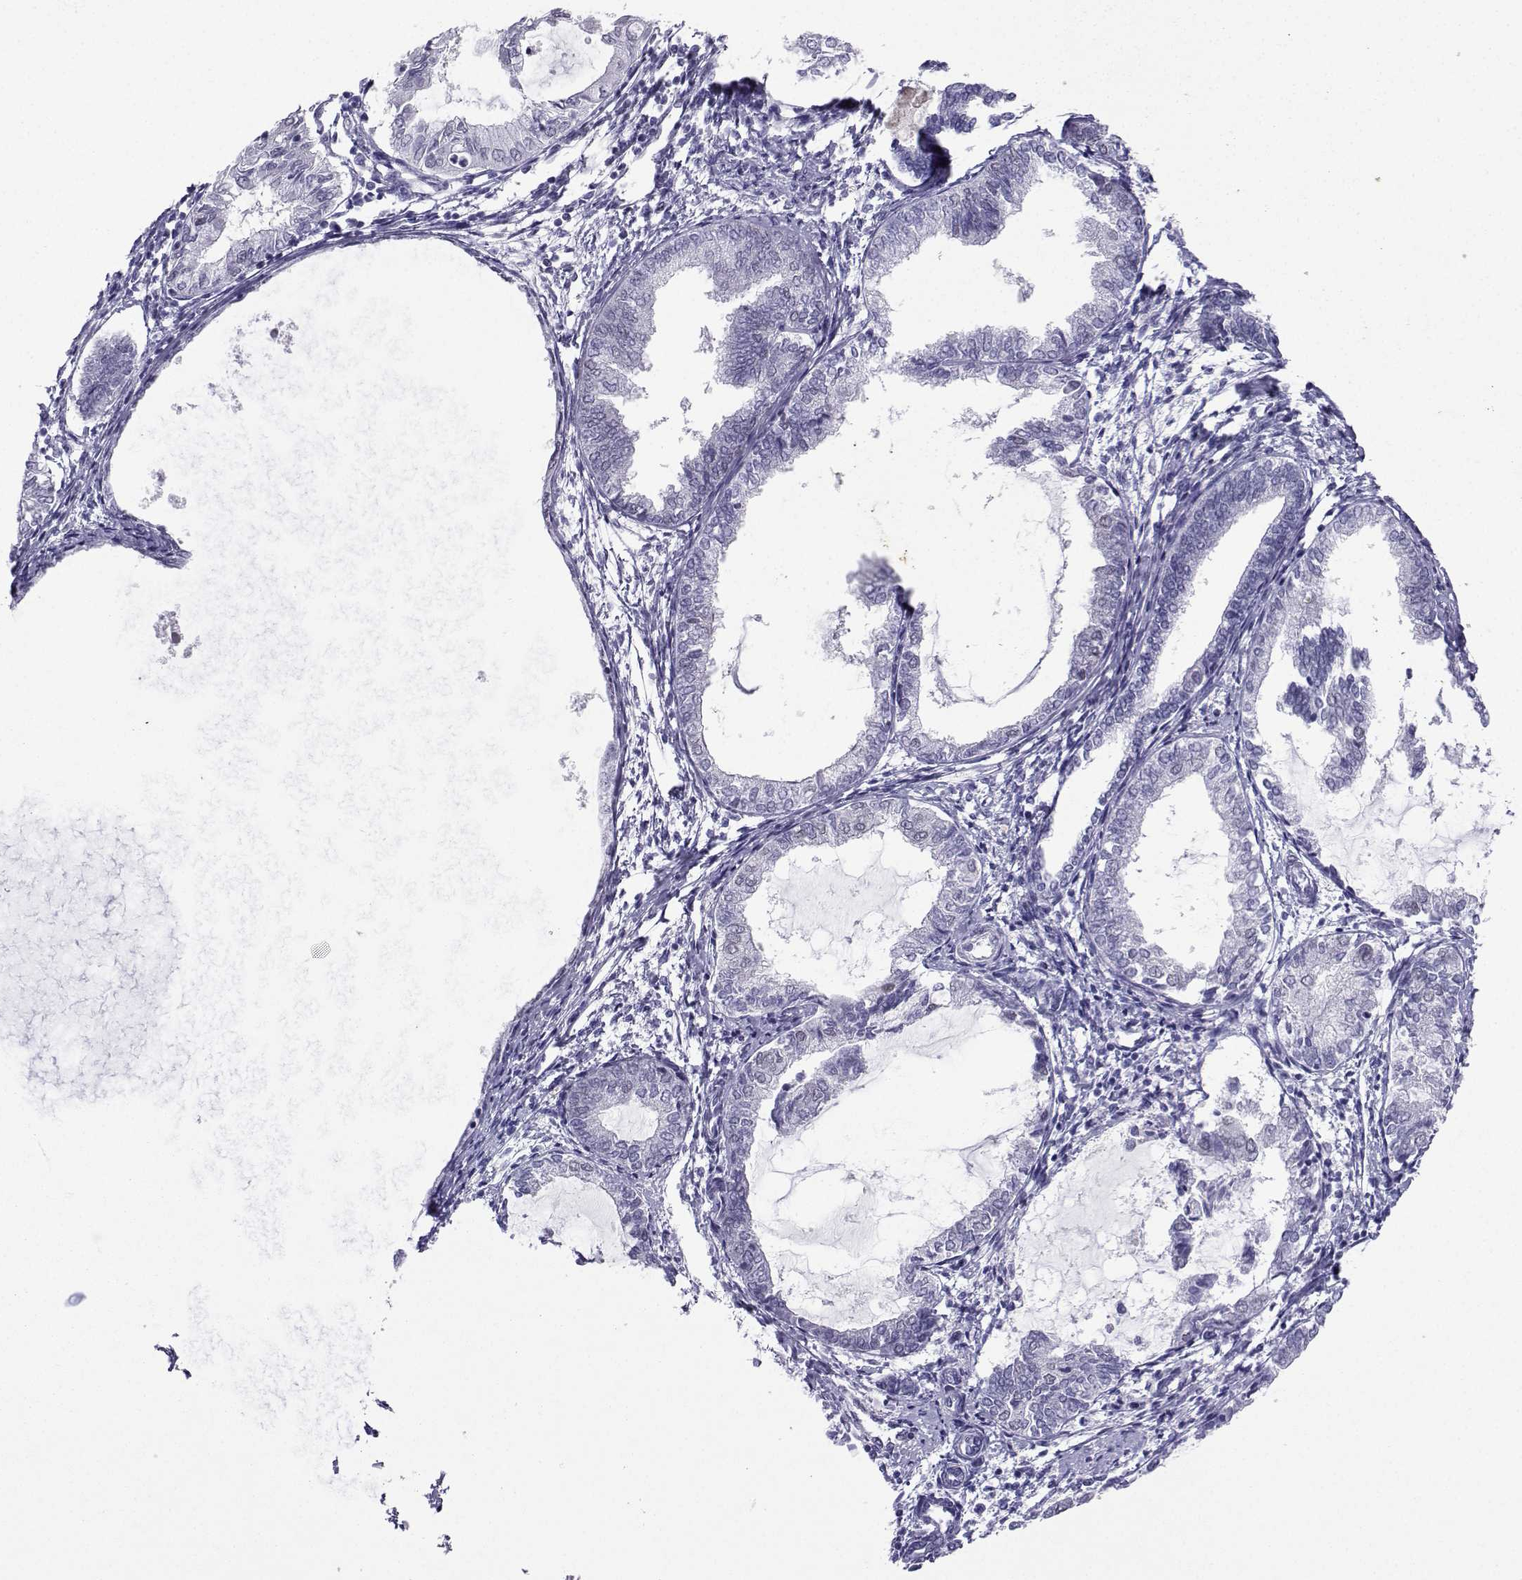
{"staining": {"intensity": "negative", "quantity": "none", "location": "none"}, "tissue": "endometrial cancer", "cell_type": "Tumor cells", "image_type": "cancer", "snomed": [{"axis": "morphology", "description": "Adenocarcinoma, NOS"}, {"axis": "topography", "description": "Endometrium"}], "caption": "The IHC photomicrograph has no significant staining in tumor cells of adenocarcinoma (endometrial) tissue. (Brightfield microscopy of DAB IHC at high magnification).", "gene": "LORICRIN", "patient": {"sex": "female", "age": 68}}